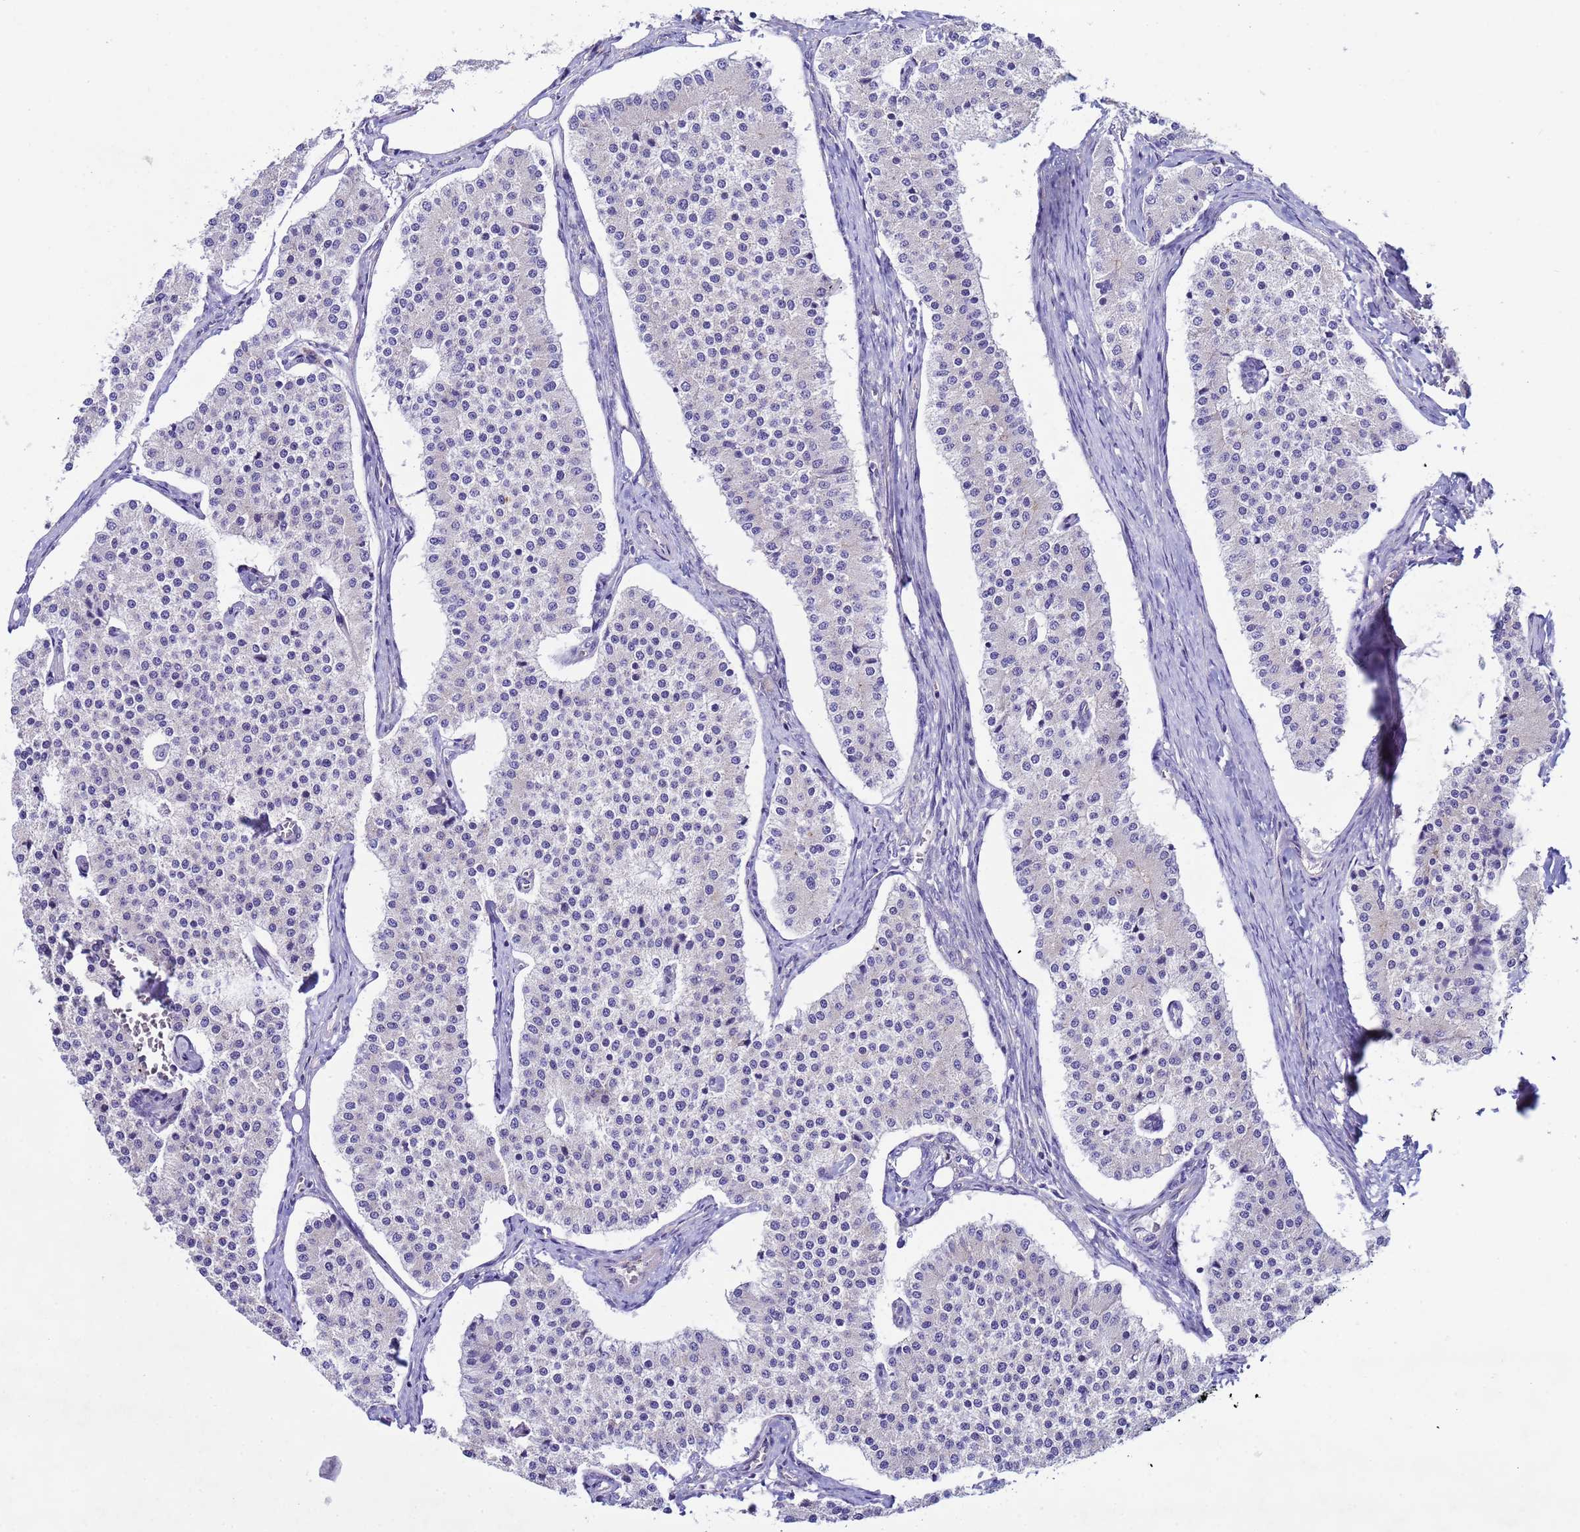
{"staining": {"intensity": "negative", "quantity": "none", "location": "none"}, "tissue": "carcinoid", "cell_type": "Tumor cells", "image_type": "cancer", "snomed": [{"axis": "morphology", "description": "Carcinoid, malignant, NOS"}, {"axis": "topography", "description": "Colon"}], "caption": "Immunohistochemical staining of human carcinoid shows no significant staining in tumor cells. The staining was performed using DAB (3,3'-diaminobenzidine) to visualize the protein expression in brown, while the nuclei were stained in blue with hematoxylin (Magnification: 20x).", "gene": "IGSF11", "patient": {"sex": "female", "age": 52}}